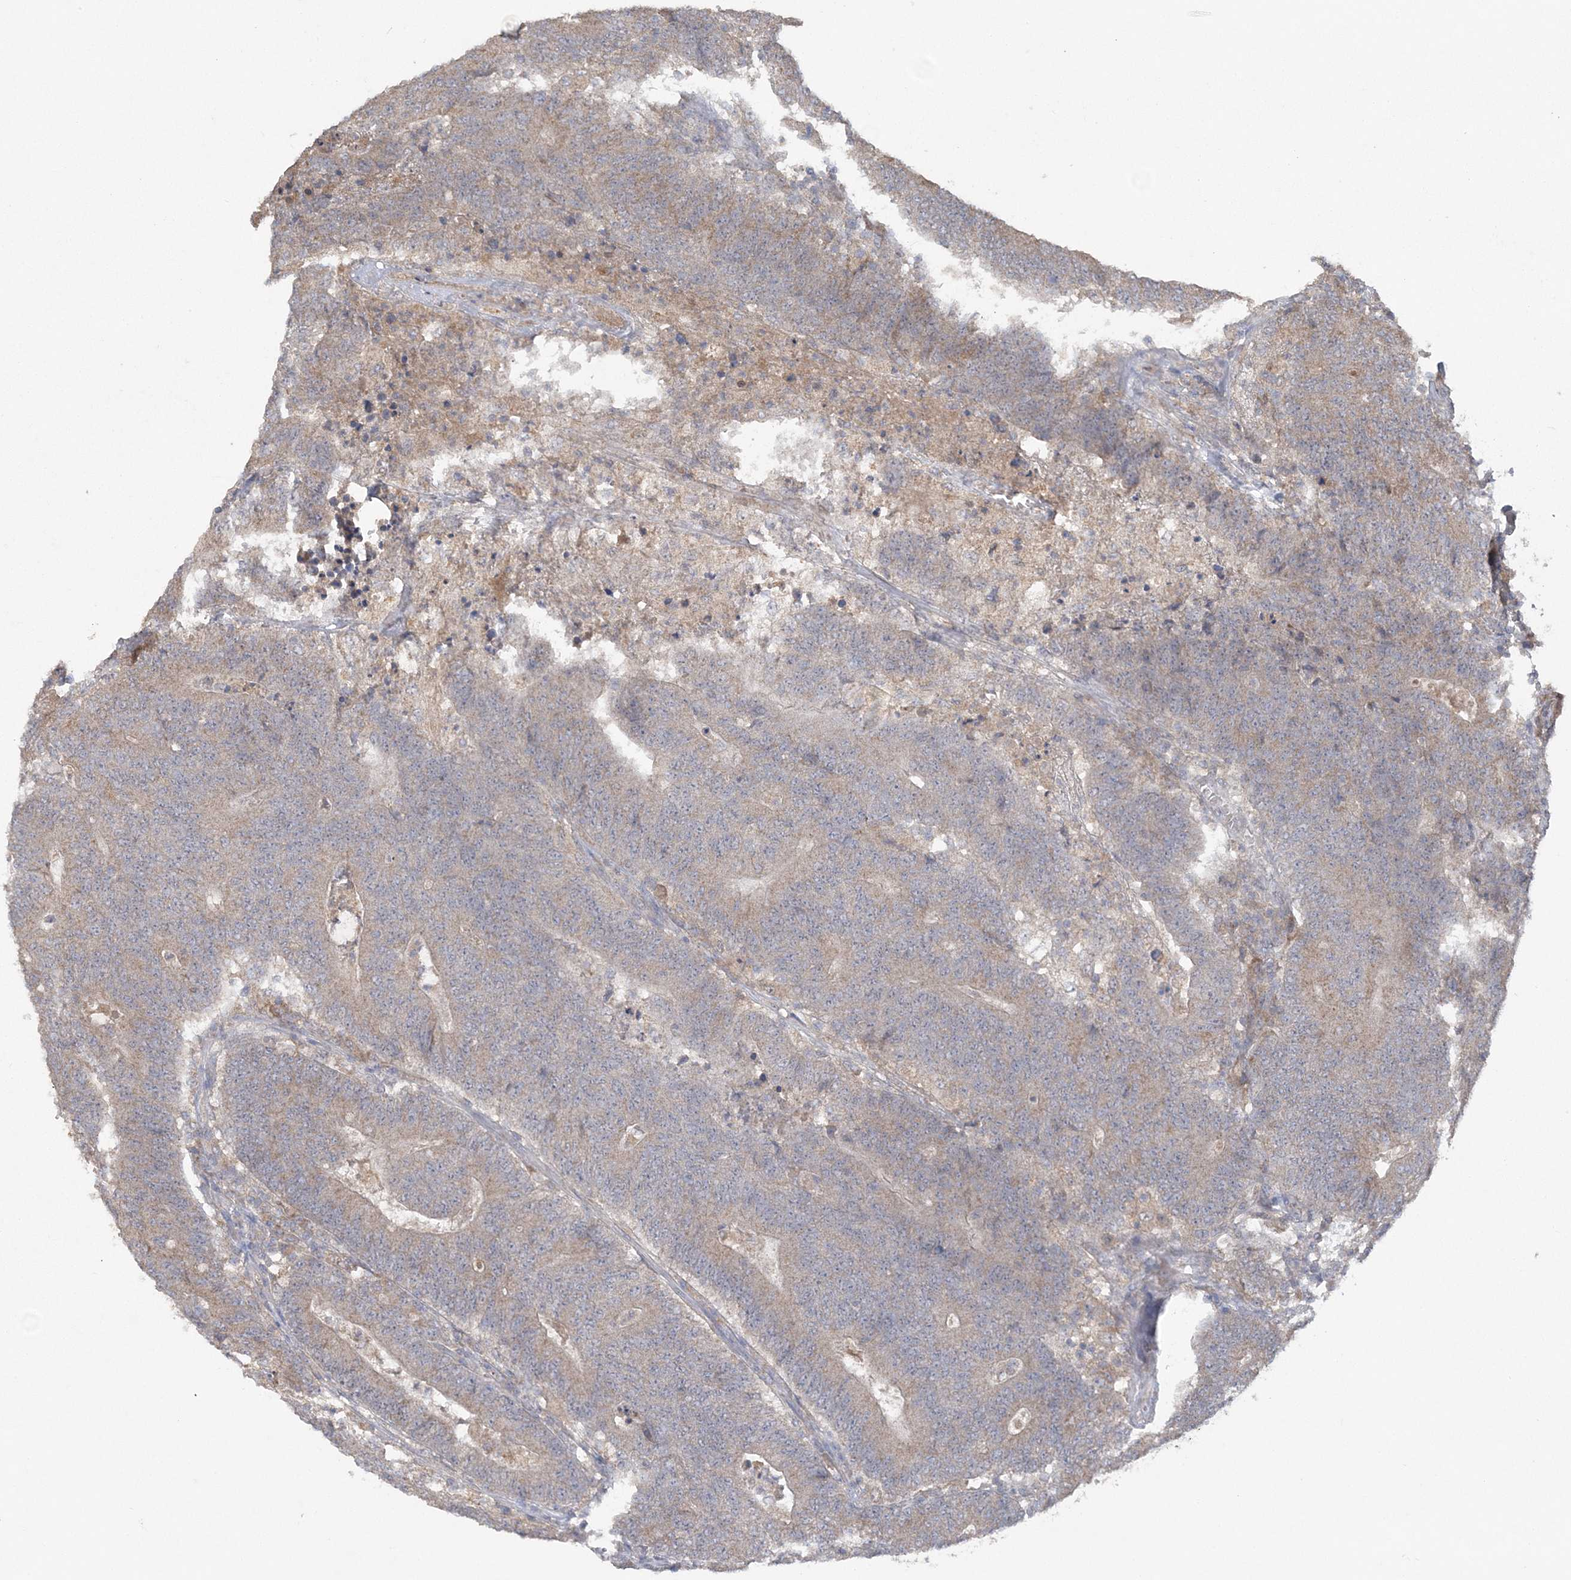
{"staining": {"intensity": "weak", "quantity": "25%-75%", "location": "cytoplasmic/membranous"}, "tissue": "colorectal cancer", "cell_type": "Tumor cells", "image_type": "cancer", "snomed": [{"axis": "morphology", "description": "Normal tissue, NOS"}, {"axis": "morphology", "description": "Adenocarcinoma, NOS"}, {"axis": "topography", "description": "Colon"}], "caption": "This image reveals IHC staining of colorectal cancer, with low weak cytoplasmic/membranous positivity in about 25%-75% of tumor cells.", "gene": "C1RL", "patient": {"sex": "female", "age": 75}}